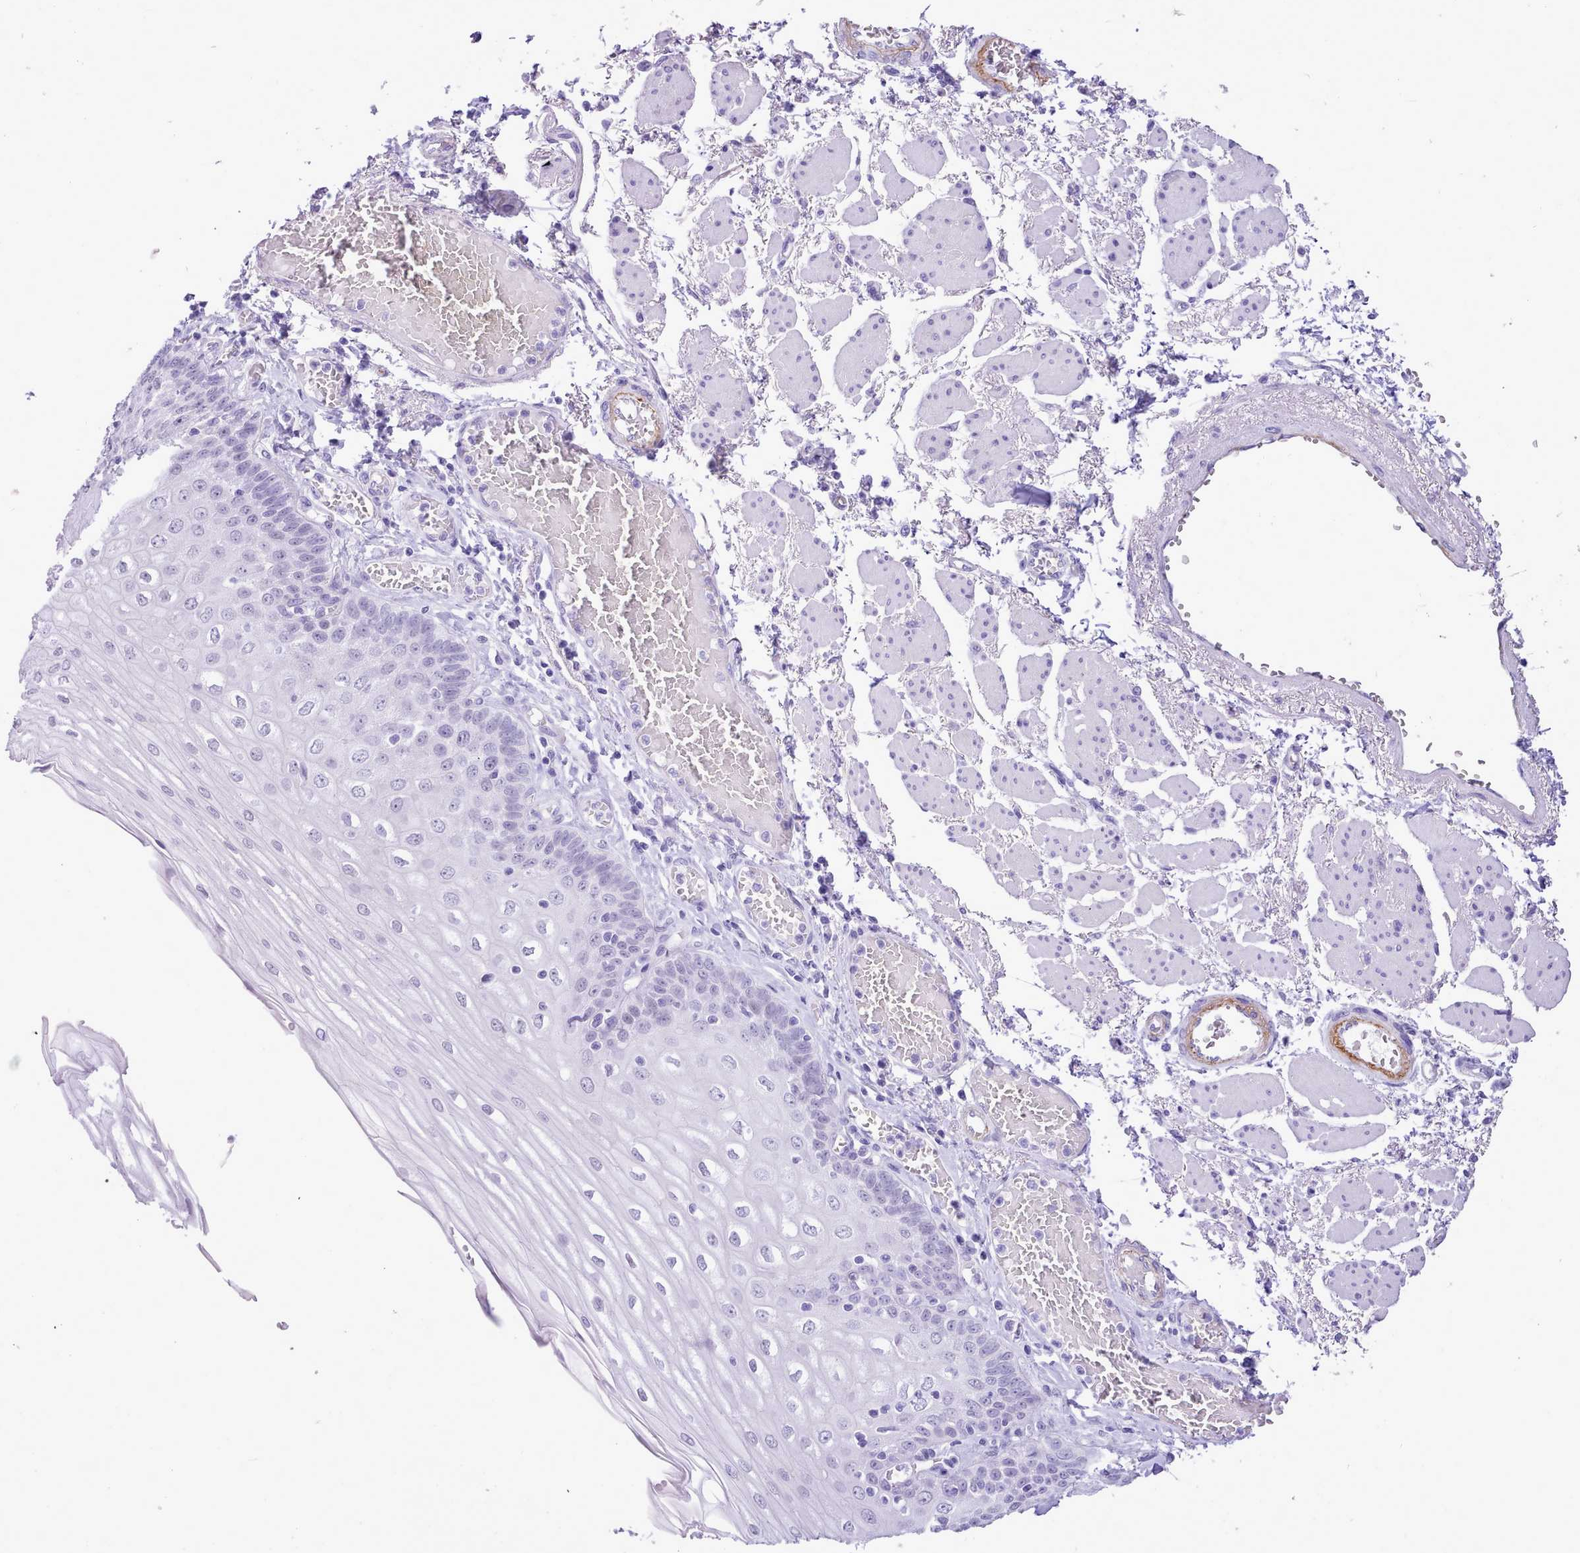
{"staining": {"intensity": "negative", "quantity": "none", "location": "none"}, "tissue": "esophagus", "cell_type": "Squamous epithelial cells", "image_type": "normal", "snomed": [{"axis": "morphology", "description": "Normal tissue, NOS"}, {"axis": "topography", "description": "Esophagus"}], "caption": "Squamous epithelial cells are negative for brown protein staining in normal esophagus. (DAB immunohistochemistry visualized using brightfield microscopy, high magnification).", "gene": "LRRC37A2", "patient": {"sex": "male", "age": 81}}